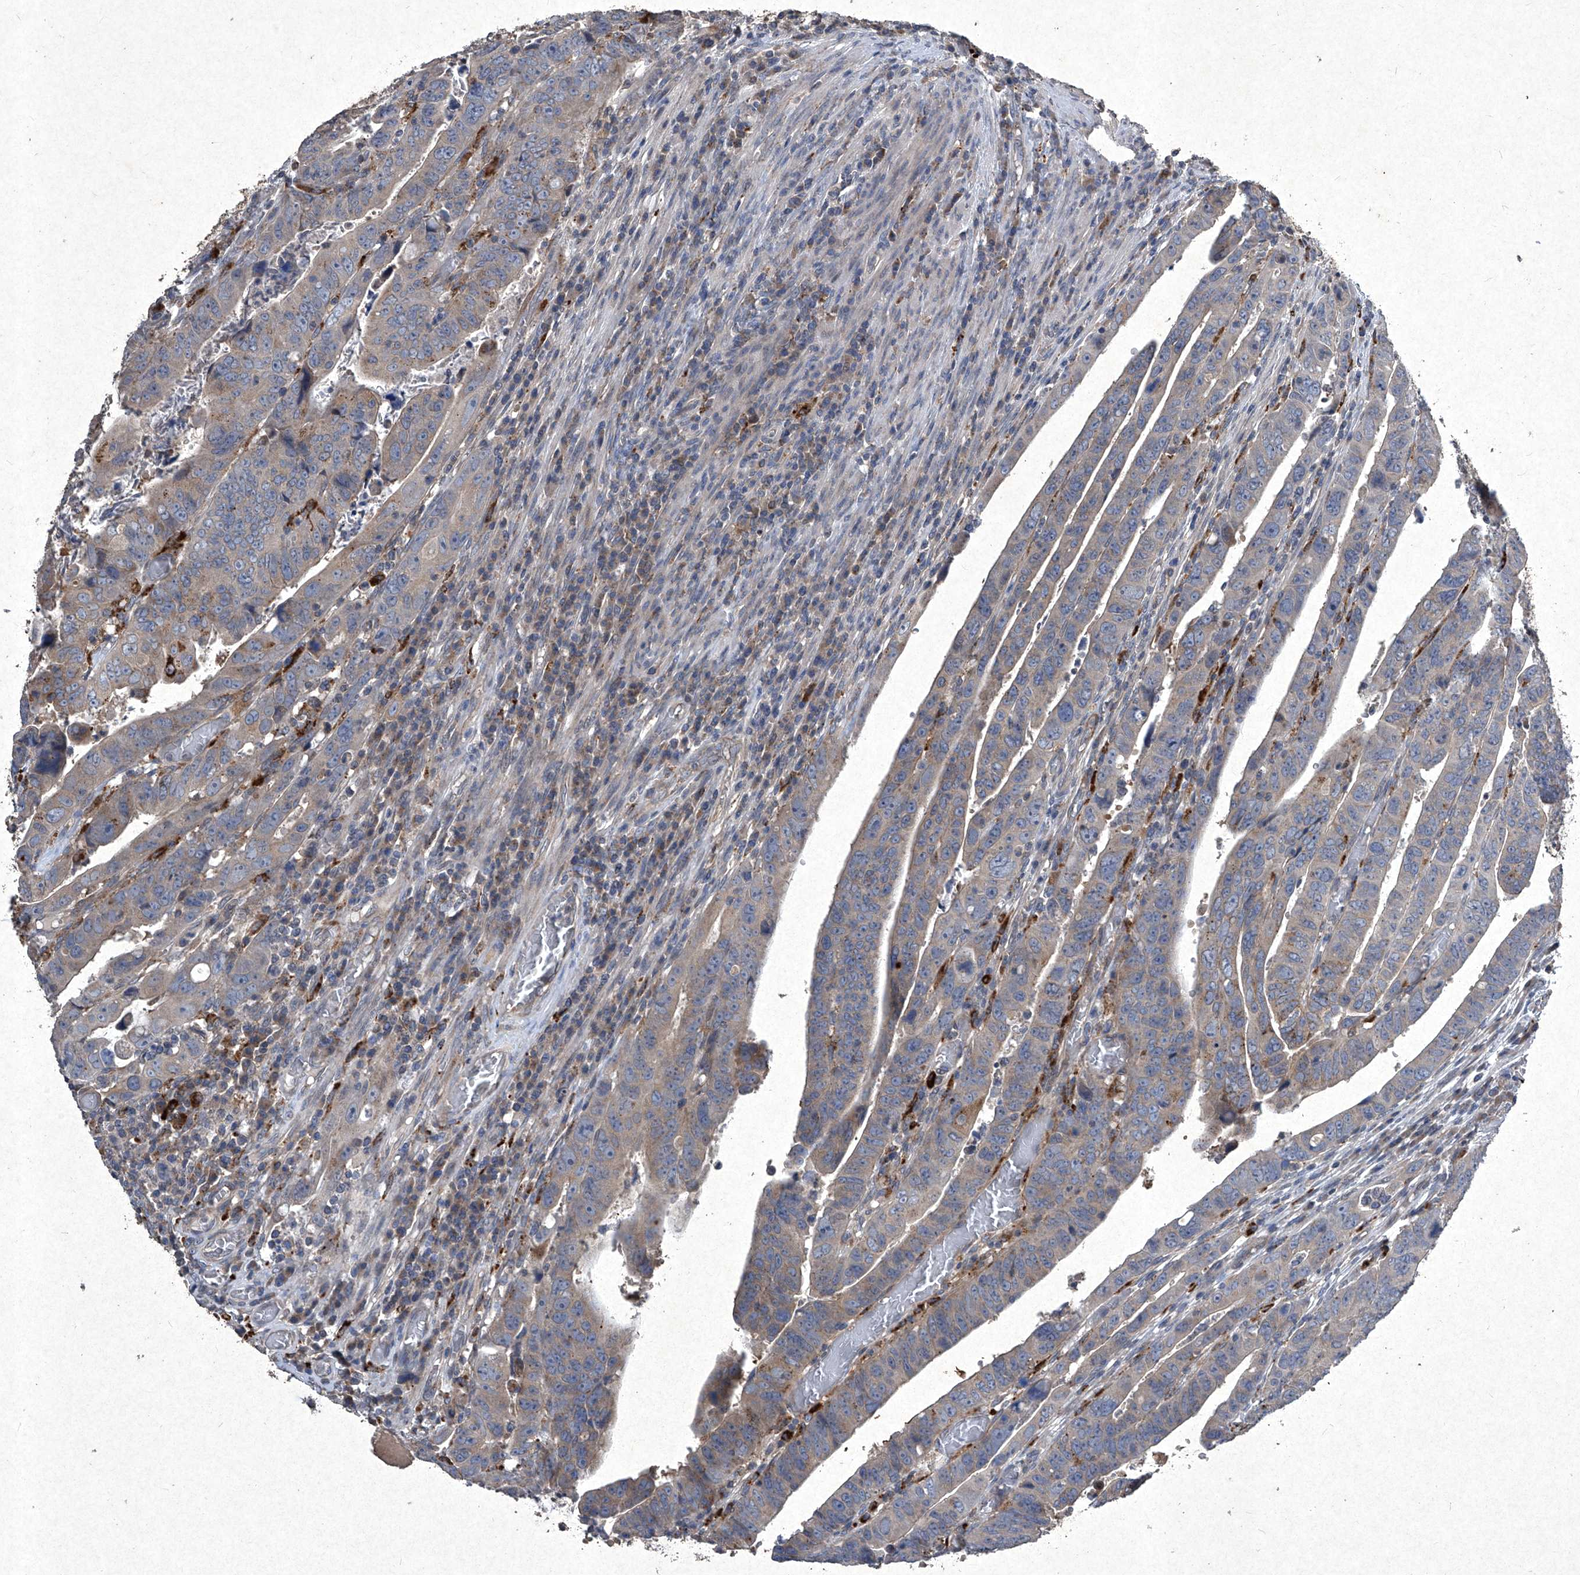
{"staining": {"intensity": "moderate", "quantity": ">75%", "location": "cytoplasmic/membranous"}, "tissue": "colorectal cancer", "cell_type": "Tumor cells", "image_type": "cancer", "snomed": [{"axis": "morphology", "description": "Normal tissue, NOS"}, {"axis": "morphology", "description": "Adenocarcinoma, NOS"}, {"axis": "topography", "description": "Rectum"}], "caption": "A high-resolution histopathology image shows IHC staining of colorectal cancer, which demonstrates moderate cytoplasmic/membranous expression in approximately >75% of tumor cells. (DAB IHC with brightfield microscopy, high magnification).", "gene": "MED16", "patient": {"sex": "female", "age": 65}}